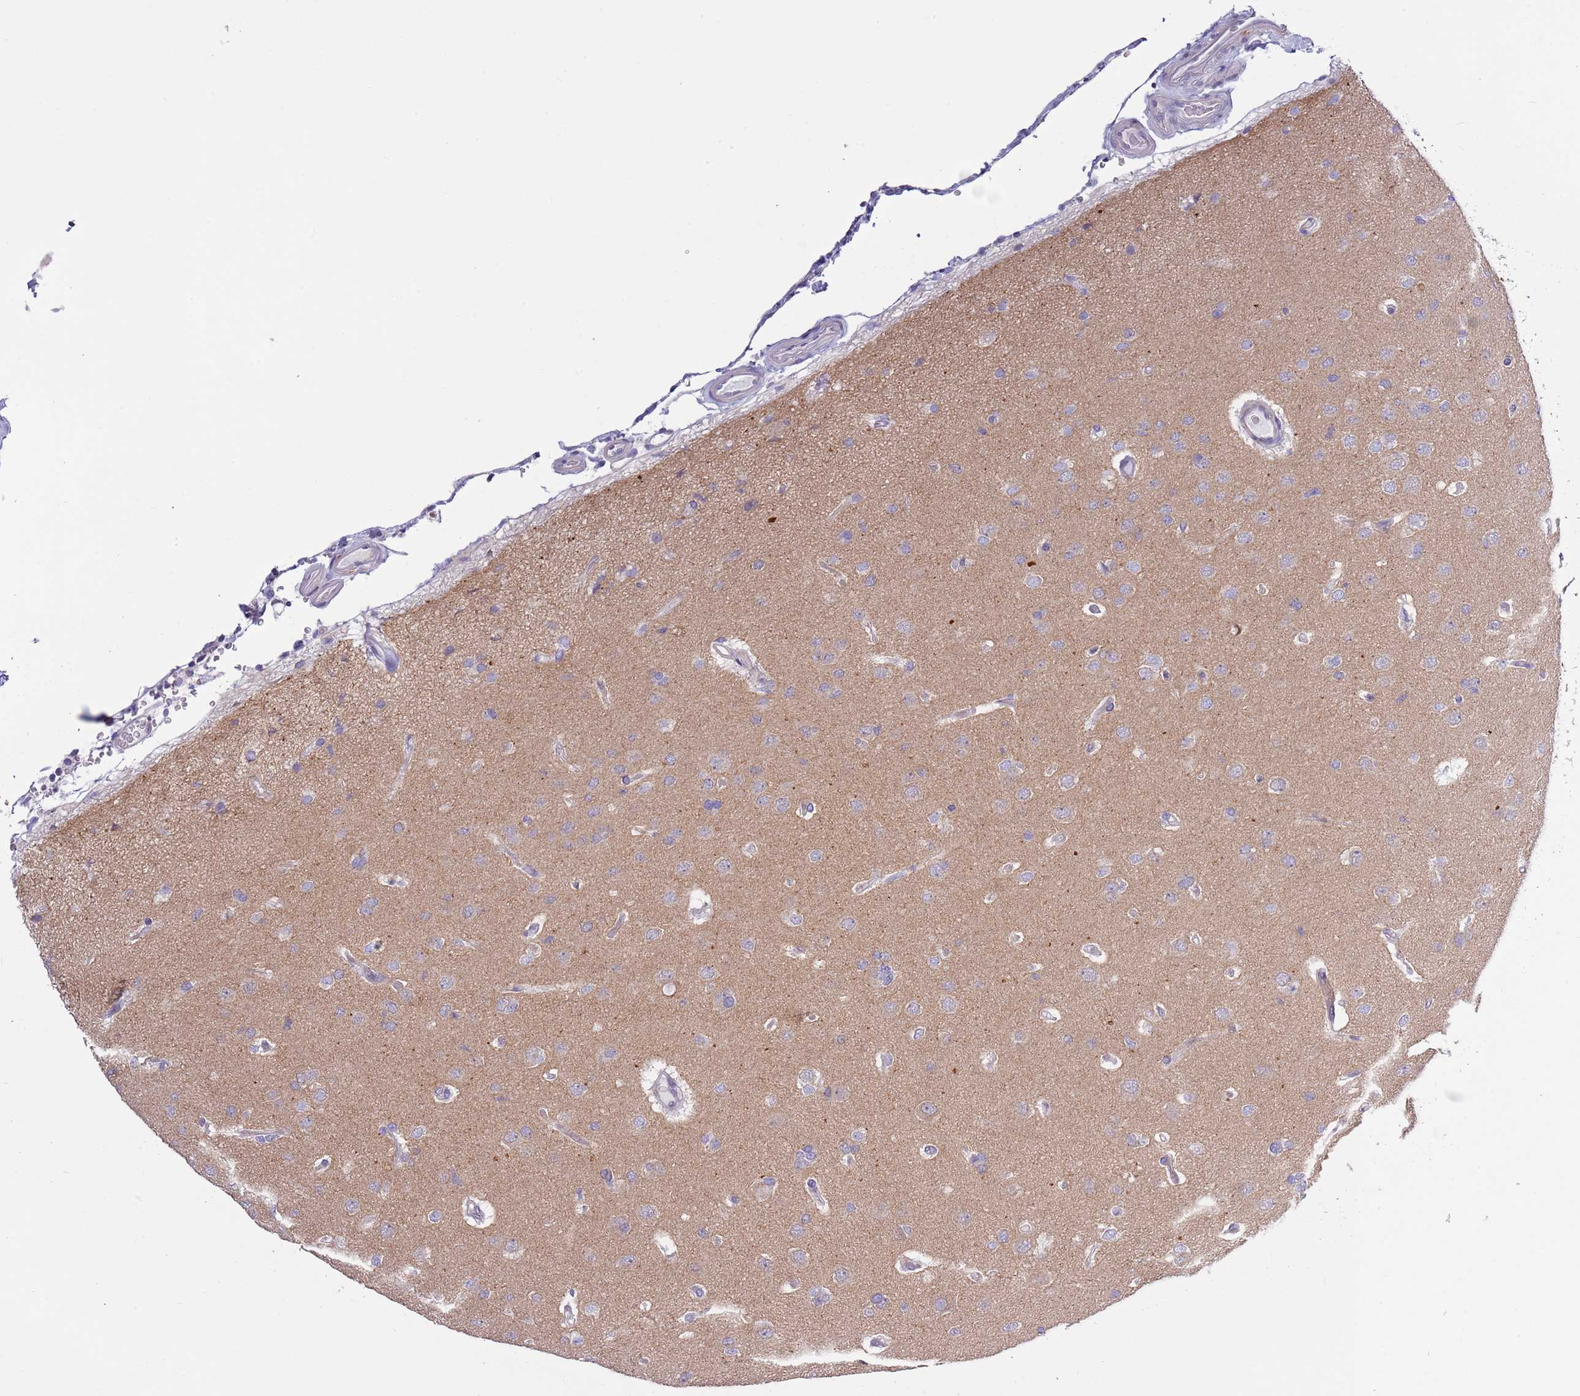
{"staining": {"intensity": "negative", "quantity": "none", "location": "none"}, "tissue": "glioma", "cell_type": "Tumor cells", "image_type": "cancer", "snomed": [{"axis": "morphology", "description": "Glioma, malignant, High grade"}, {"axis": "topography", "description": "Brain"}], "caption": "DAB (3,3'-diaminobenzidine) immunohistochemical staining of malignant glioma (high-grade) exhibits no significant expression in tumor cells.", "gene": "NET1", "patient": {"sex": "male", "age": 77}}